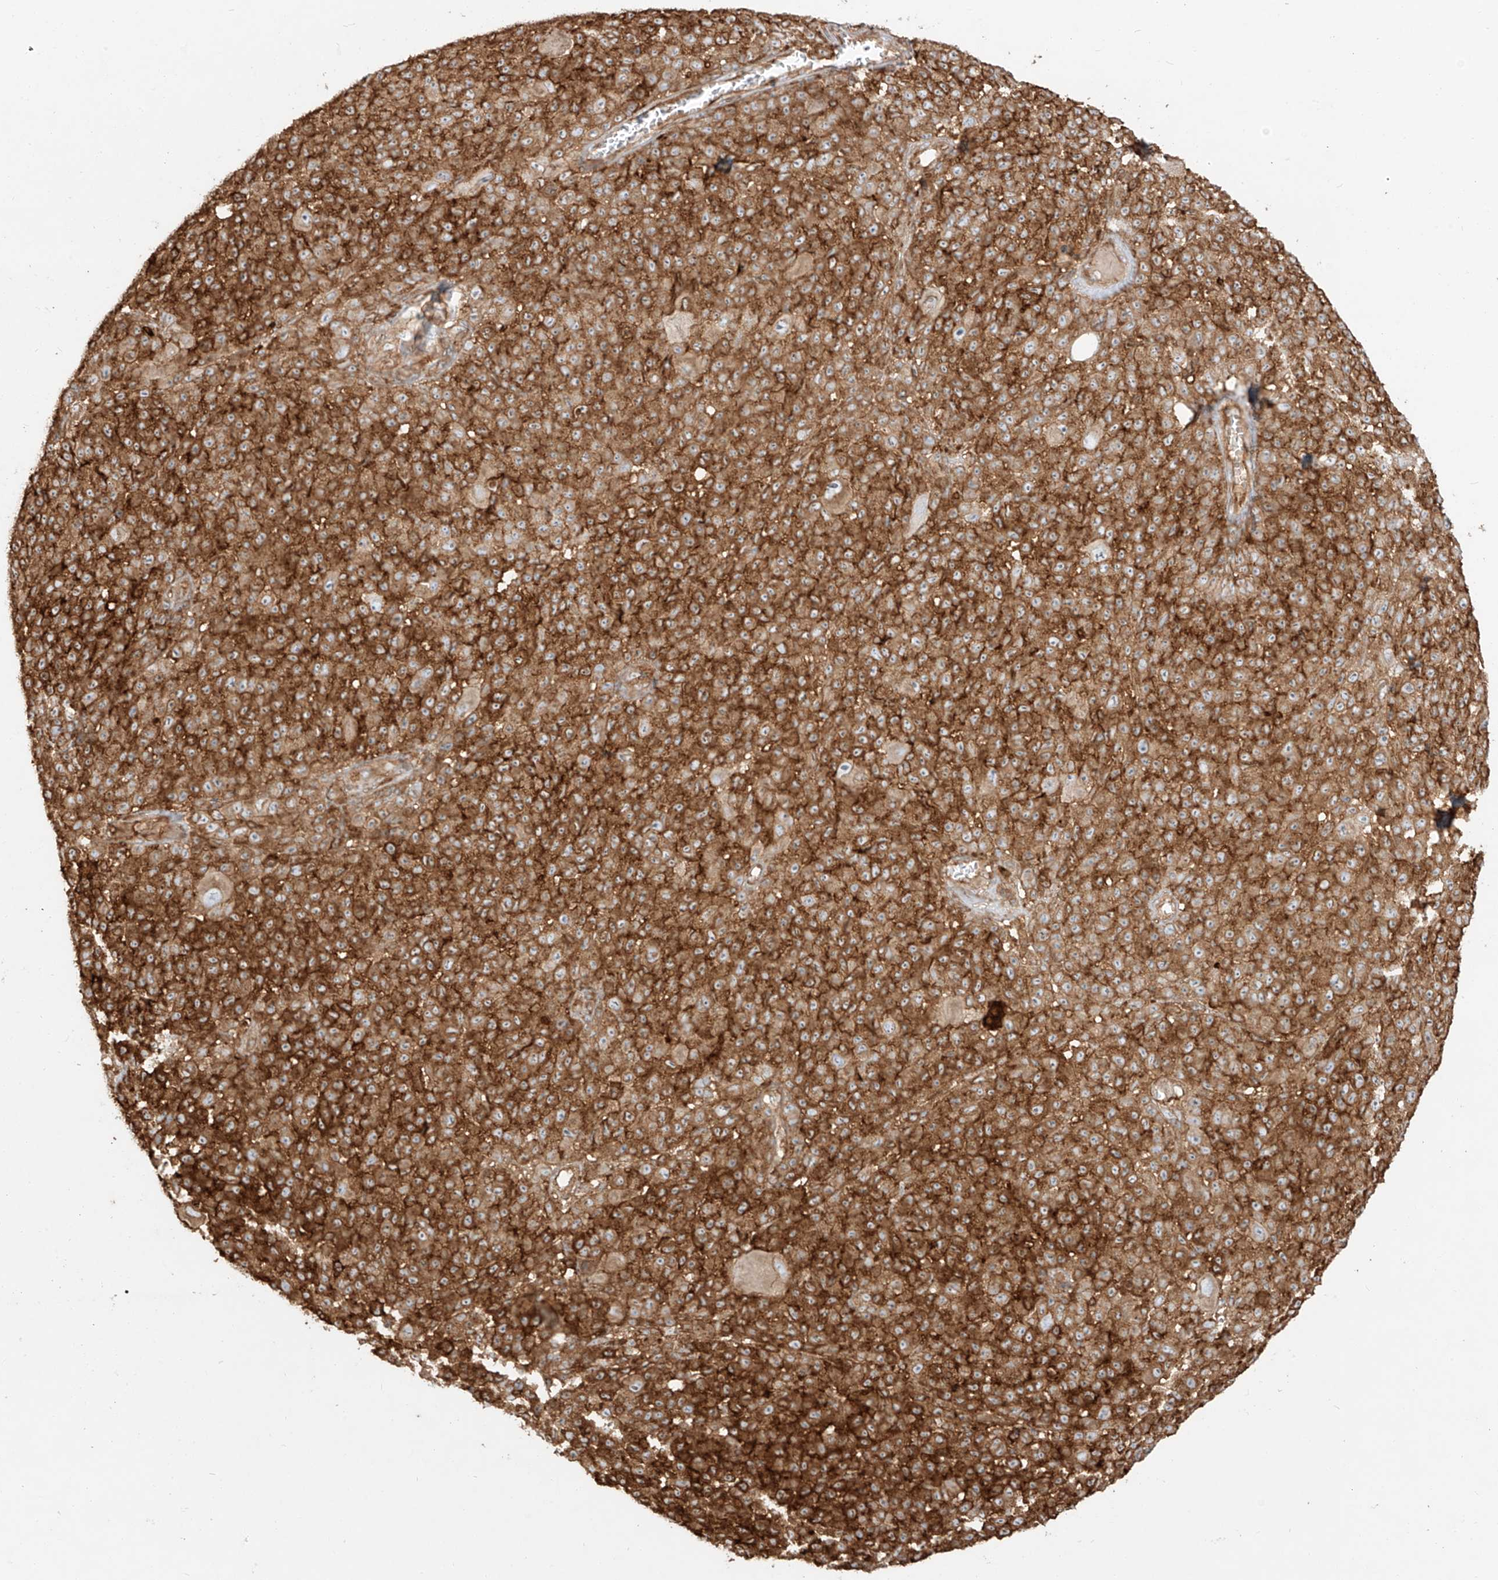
{"staining": {"intensity": "strong", "quantity": ">75%", "location": "cytoplasmic/membranous"}, "tissue": "melanoma", "cell_type": "Tumor cells", "image_type": "cancer", "snomed": [{"axis": "morphology", "description": "Malignant melanoma, NOS"}, {"axis": "topography", "description": "Skin"}], "caption": "Protein expression analysis of malignant melanoma shows strong cytoplasmic/membranous expression in approximately >75% of tumor cells. (brown staining indicates protein expression, while blue staining denotes nuclei).", "gene": "SNX9", "patient": {"sex": "female", "age": 94}}